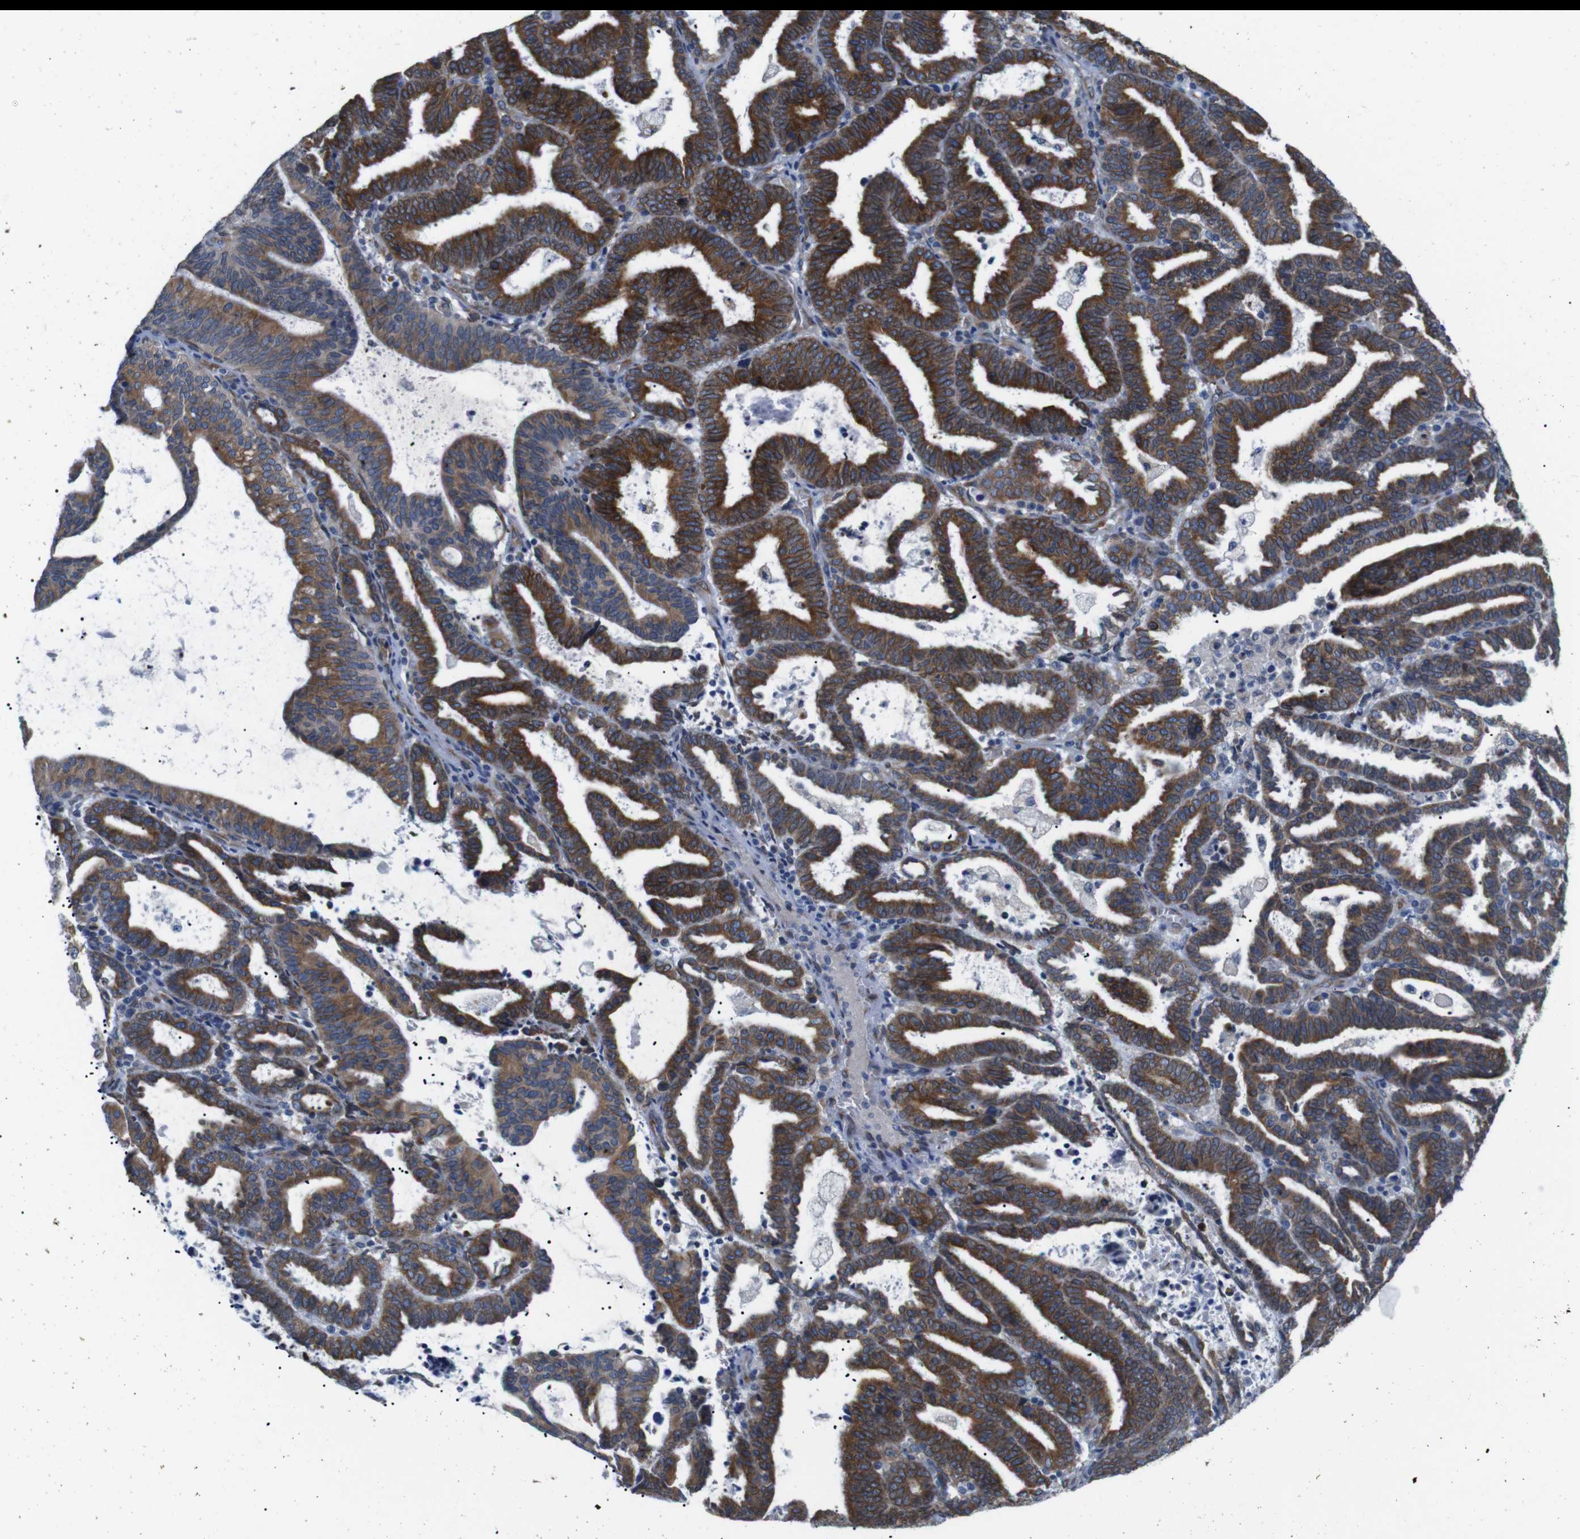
{"staining": {"intensity": "strong", "quantity": ">75%", "location": "cytoplasmic/membranous"}, "tissue": "endometrial cancer", "cell_type": "Tumor cells", "image_type": "cancer", "snomed": [{"axis": "morphology", "description": "Adenocarcinoma, NOS"}, {"axis": "topography", "description": "Uterus"}], "caption": "A histopathology image of human endometrial cancer (adenocarcinoma) stained for a protein displays strong cytoplasmic/membranous brown staining in tumor cells. The staining was performed using DAB, with brown indicating positive protein expression. Nuclei are stained blue with hematoxylin.", "gene": "HACD3", "patient": {"sex": "female", "age": 83}}